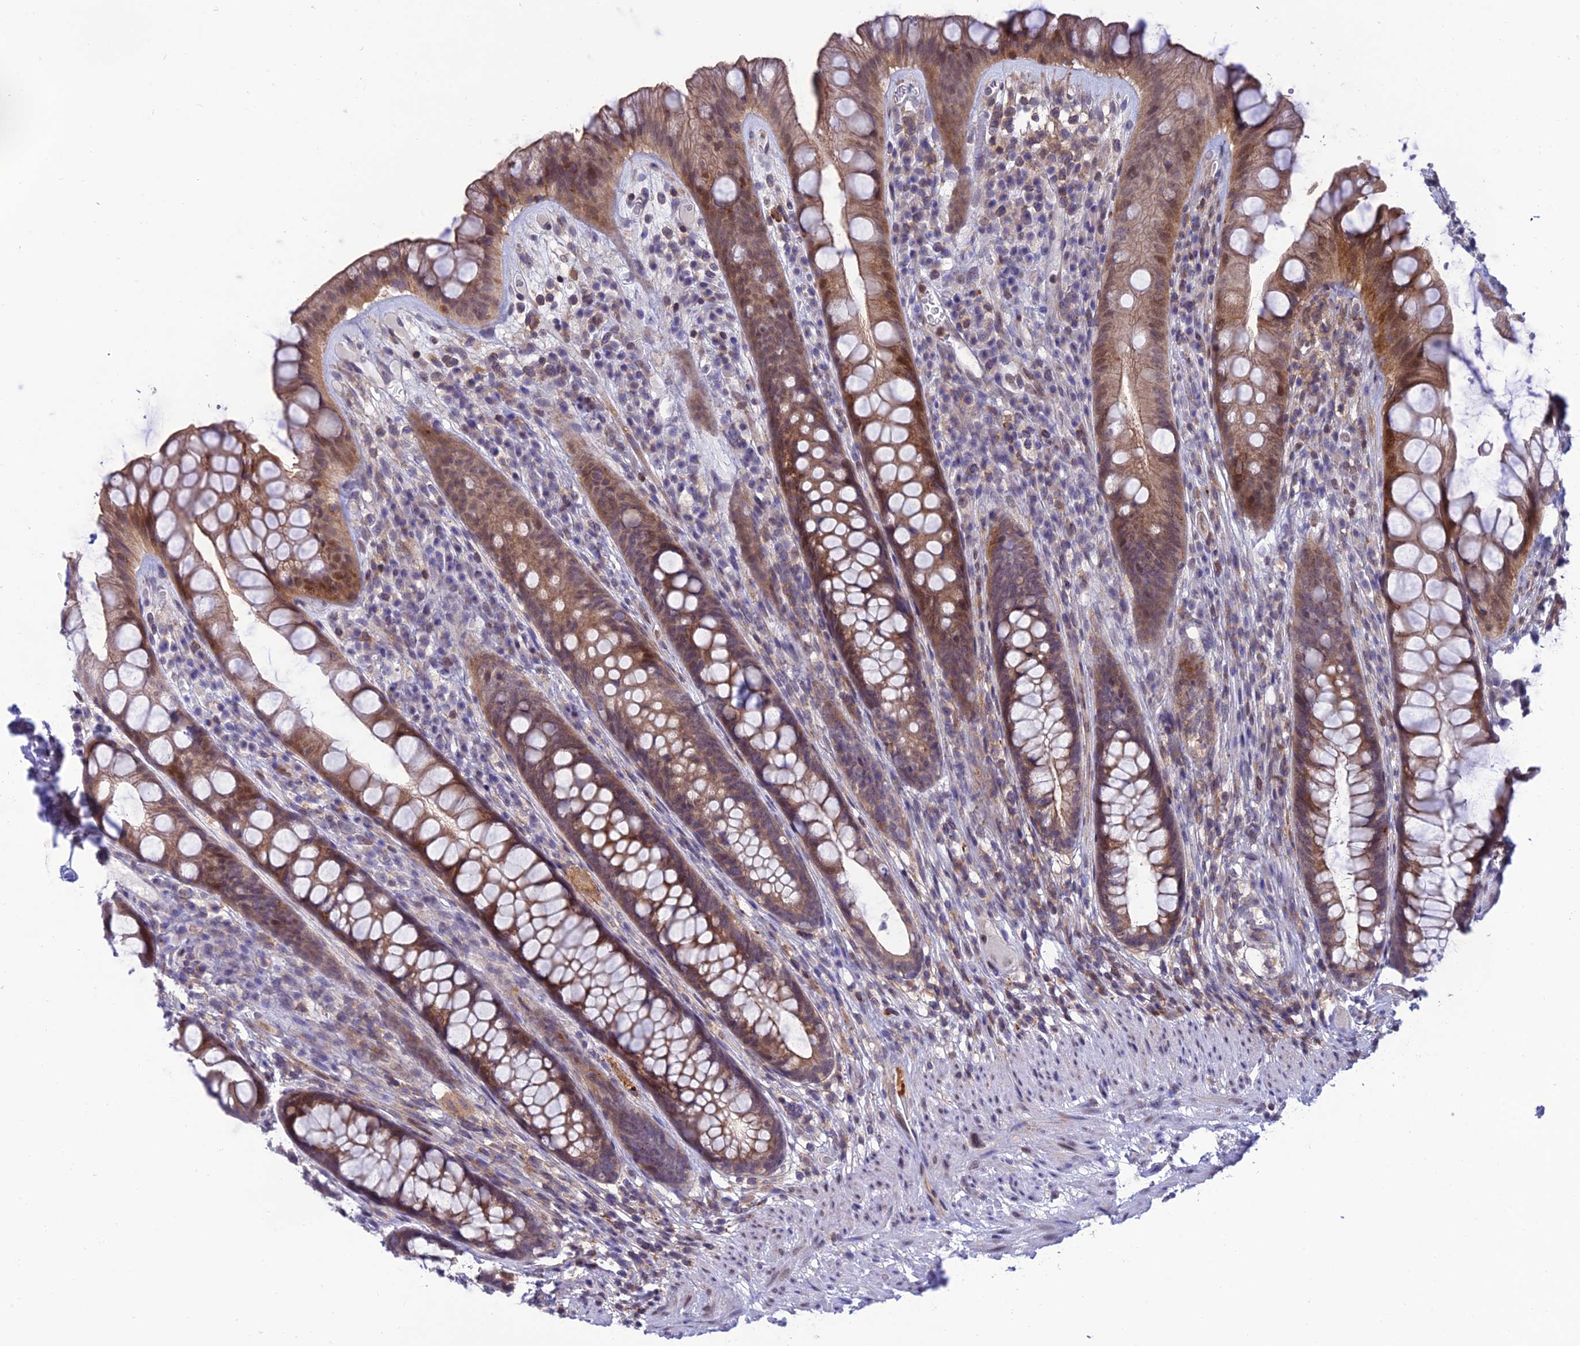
{"staining": {"intensity": "moderate", "quantity": ">75%", "location": "cytoplasmic/membranous,nuclear"}, "tissue": "rectum", "cell_type": "Glandular cells", "image_type": "normal", "snomed": [{"axis": "morphology", "description": "Normal tissue, NOS"}, {"axis": "topography", "description": "Rectum"}], "caption": "Glandular cells exhibit medium levels of moderate cytoplasmic/membranous,nuclear expression in about >75% of cells in normal rectum. The protein of interest is stained brown, and the nuclei are stained in blue (DAB (3,3'-diaminobenzidine) IHC with brightfield microscopy, high magnification).", "gene": "FAM76A", "patient": {"sex": "male", "age": 74}}